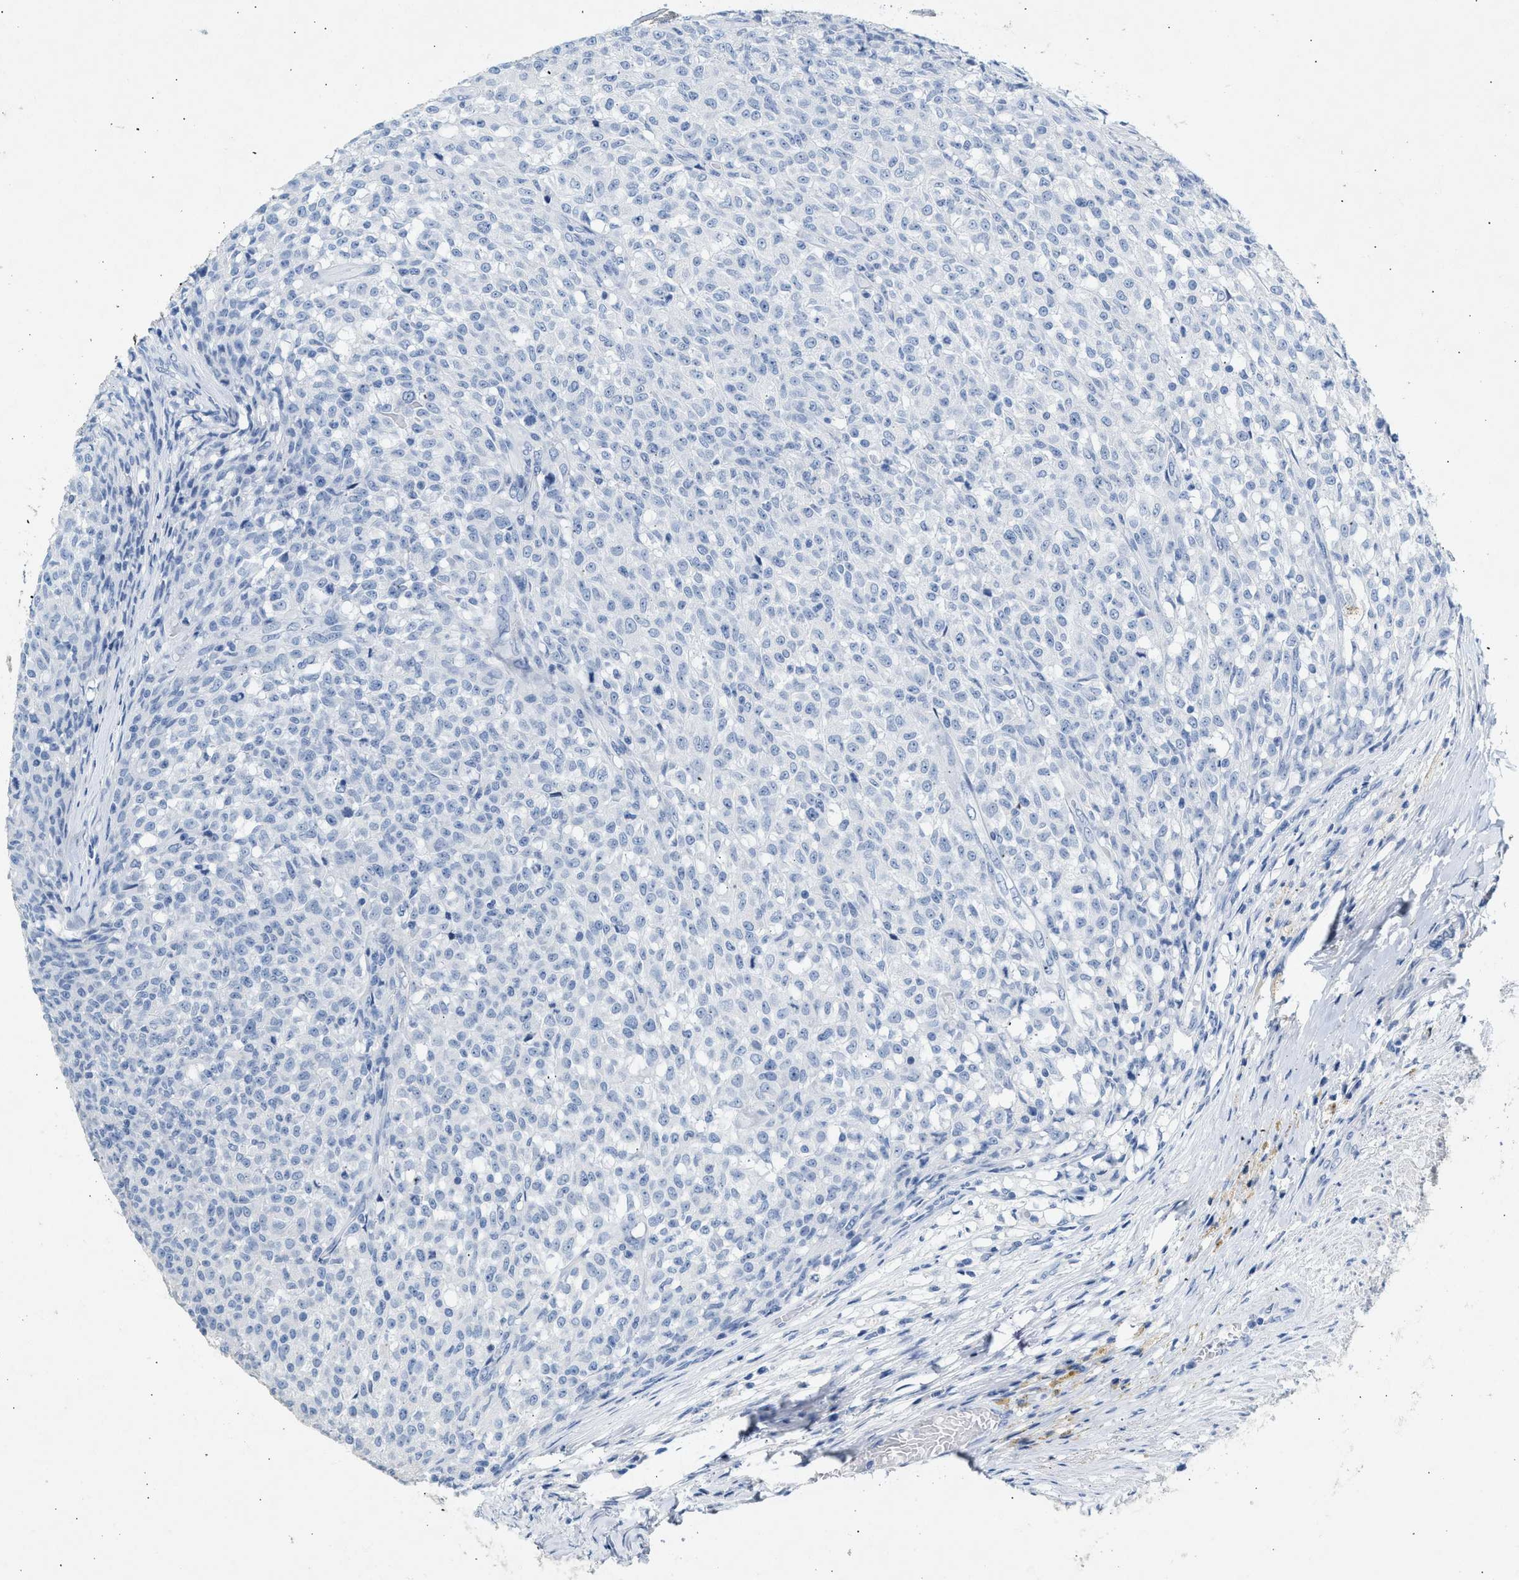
{"staining": {"intensity": "negative", "quantity": "none", "location": "none"}, "tissue": "testis cancer", "cell_type": "Tumor cells", "image_type": "cancer", "snomed": [{"axis": "morphology", "description": "Seminoma, NOS"}, {"axis": "topography", "description": "Testis"}], "caption": "This is a image of immunohistochemistry (IHC) staining of seminoma (testis), which shows no expression in tumor cells.", "gene": "HHATL", "patient": {"sex": "male", "age": 59}}